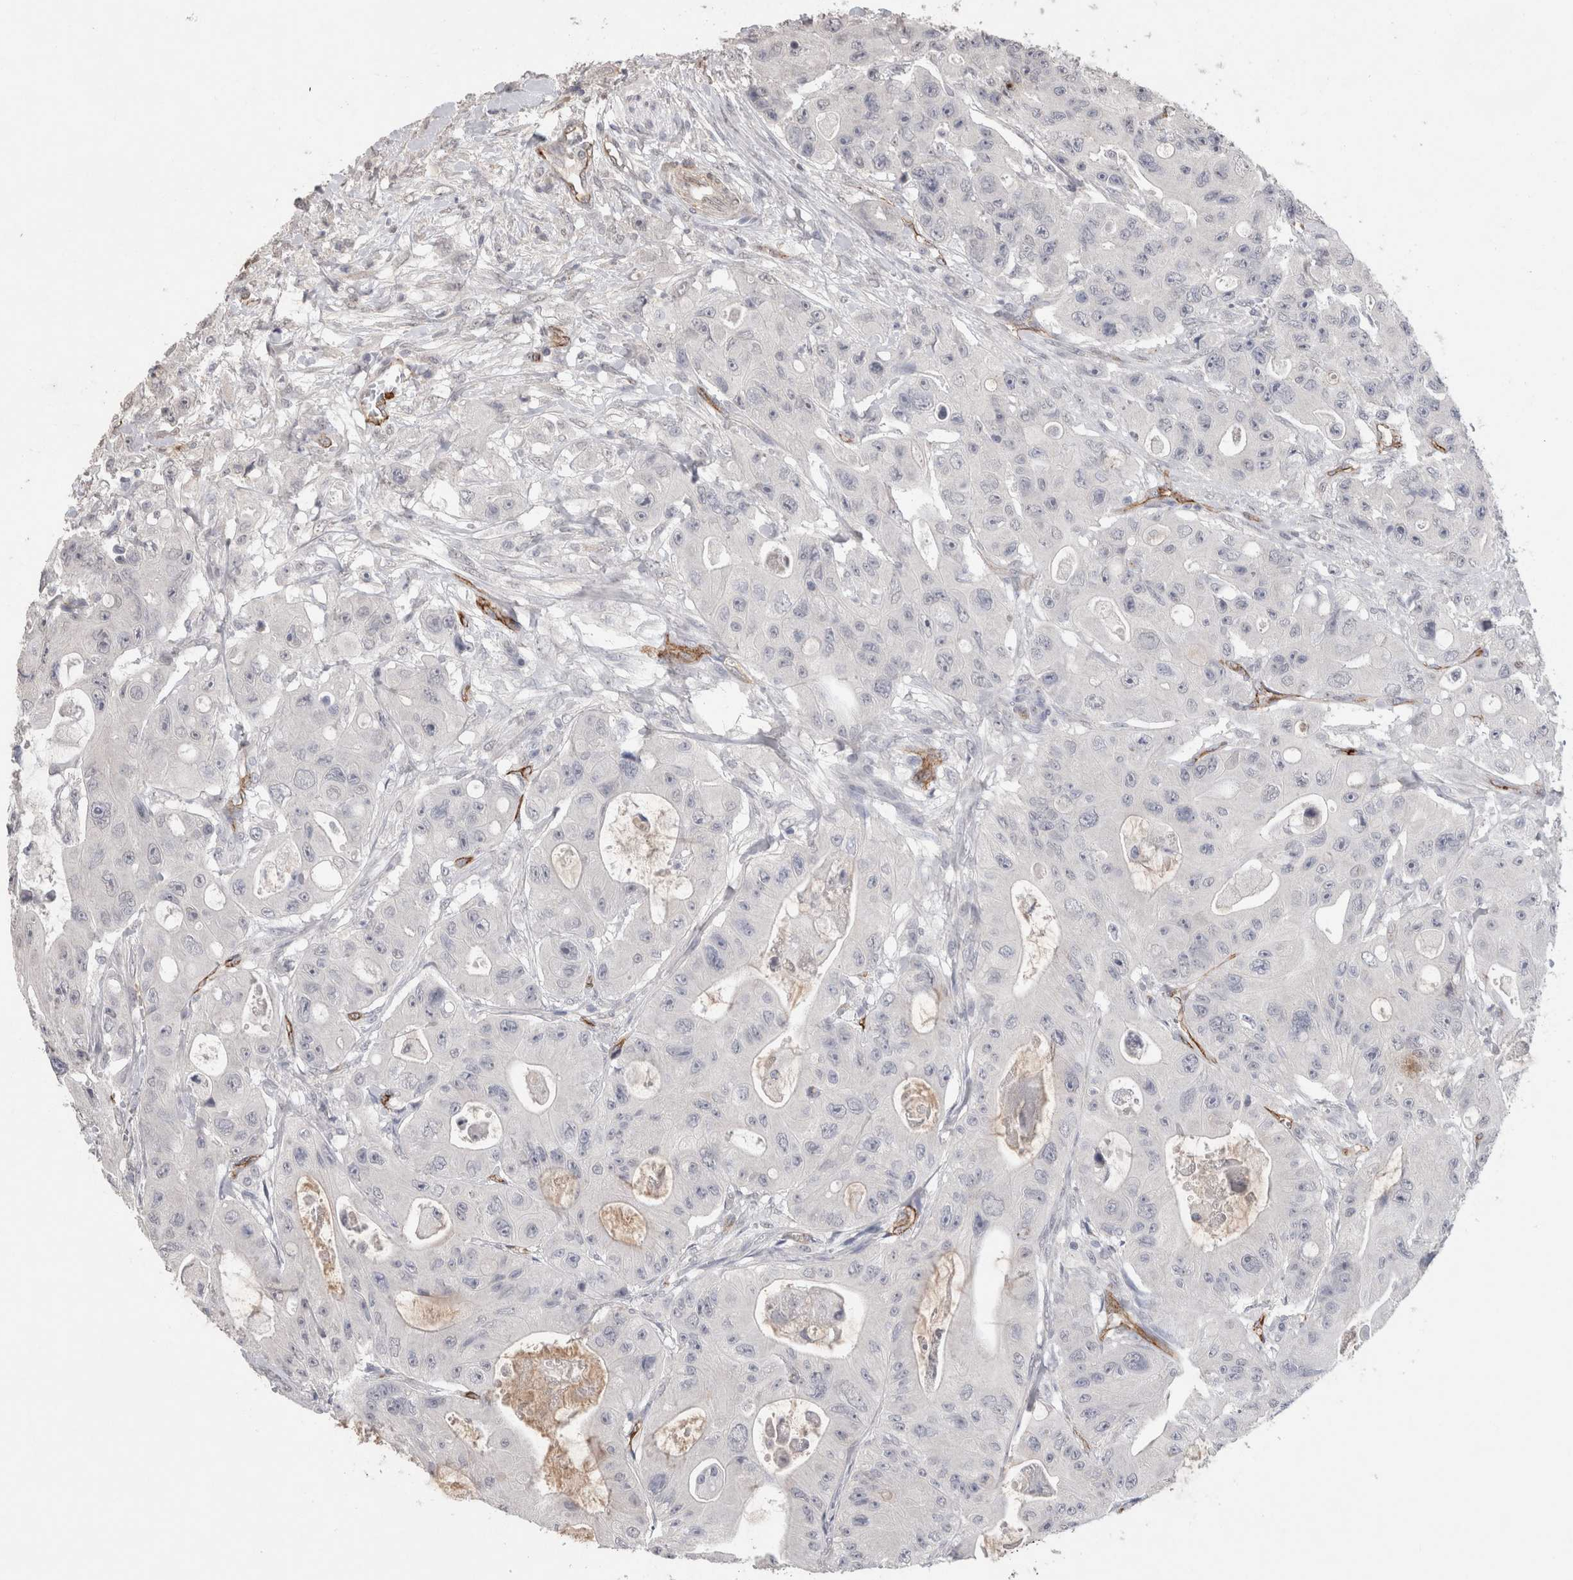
{"staining": {"intensity": "negative", "quantity": "none", "location": "none"}, "tissue": "colorectal cancer", "cell_type": "Tumor cells", "image_type": "cancer", "snomed": [{"axis": "morphology", "description": "Adenocarcinoma, NOS"}, {"axis": "topography", "description": "Colon"}], "caption": "IHC image of colorectal cancer (adenocarcinoma) stained for a protein (brown), which reveals no positivity in tumor cells.", "gene": "CDH13", "patient": {"sex": "female", "age": 46}}